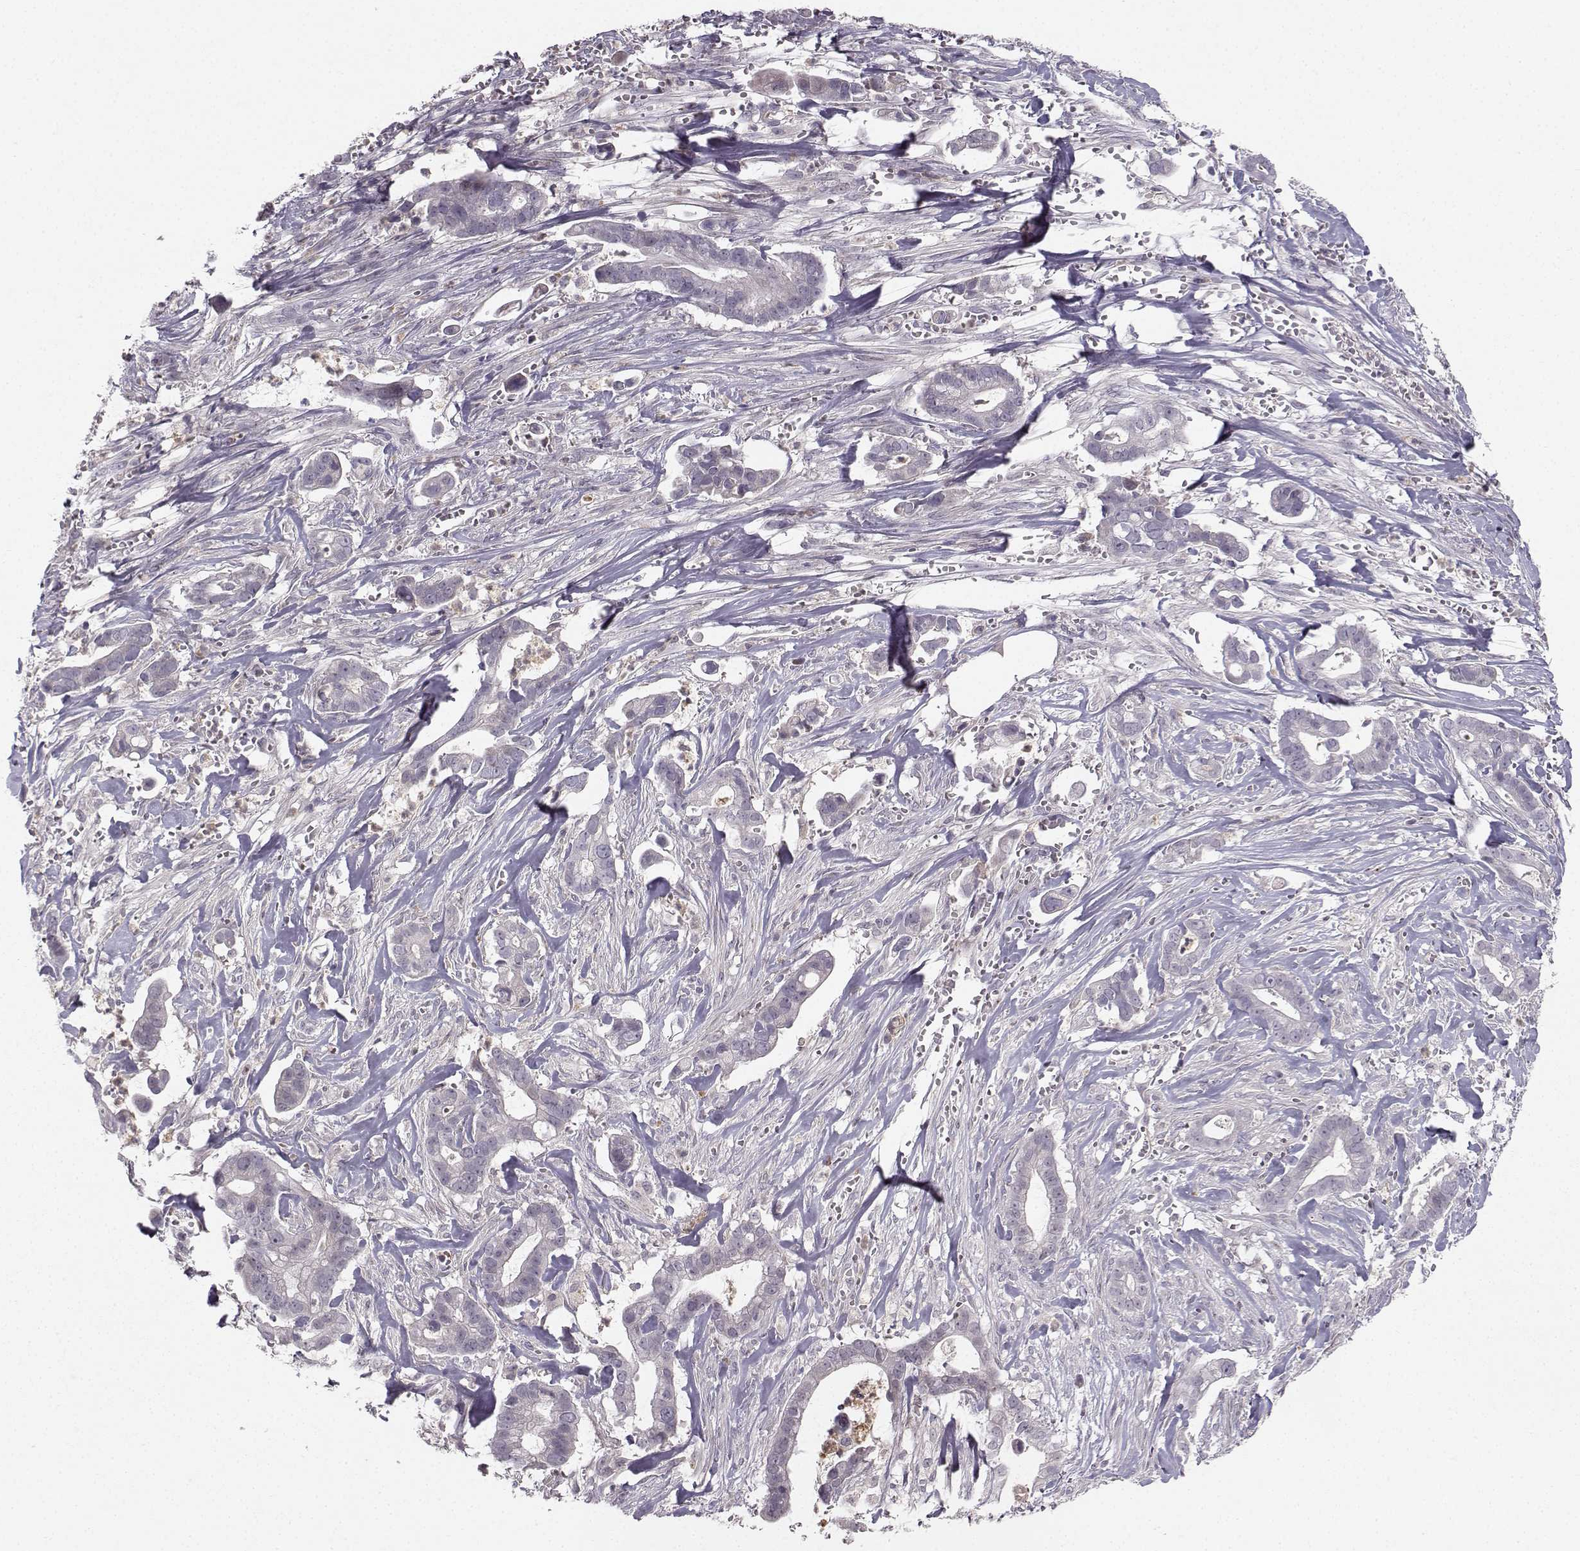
{"staining": {"intensity": "negative", "quantity": "none", "location": "none"}, "tissue": "pancreatic cancer", "cell_type": "Tumor cells", "image_type": "cancer", "snomed": [{"axis": "morphology", "description": "Adenocarcinoma, NOS"}, {"axis": "topography", "description": "Pancreas"}], "caption": "Immunohistochemistry (IHC) micrograph of neoplastic tissue: pancreatic cancer stained with DAB (3,3'-diaminobenzidine) displays no significant protein staining in tumor cells. (Immunohistochemistry, brightfield microscopy, high magnification).", "gene": "OPRD1", "patient": {"sex": "male", "age": 61}}